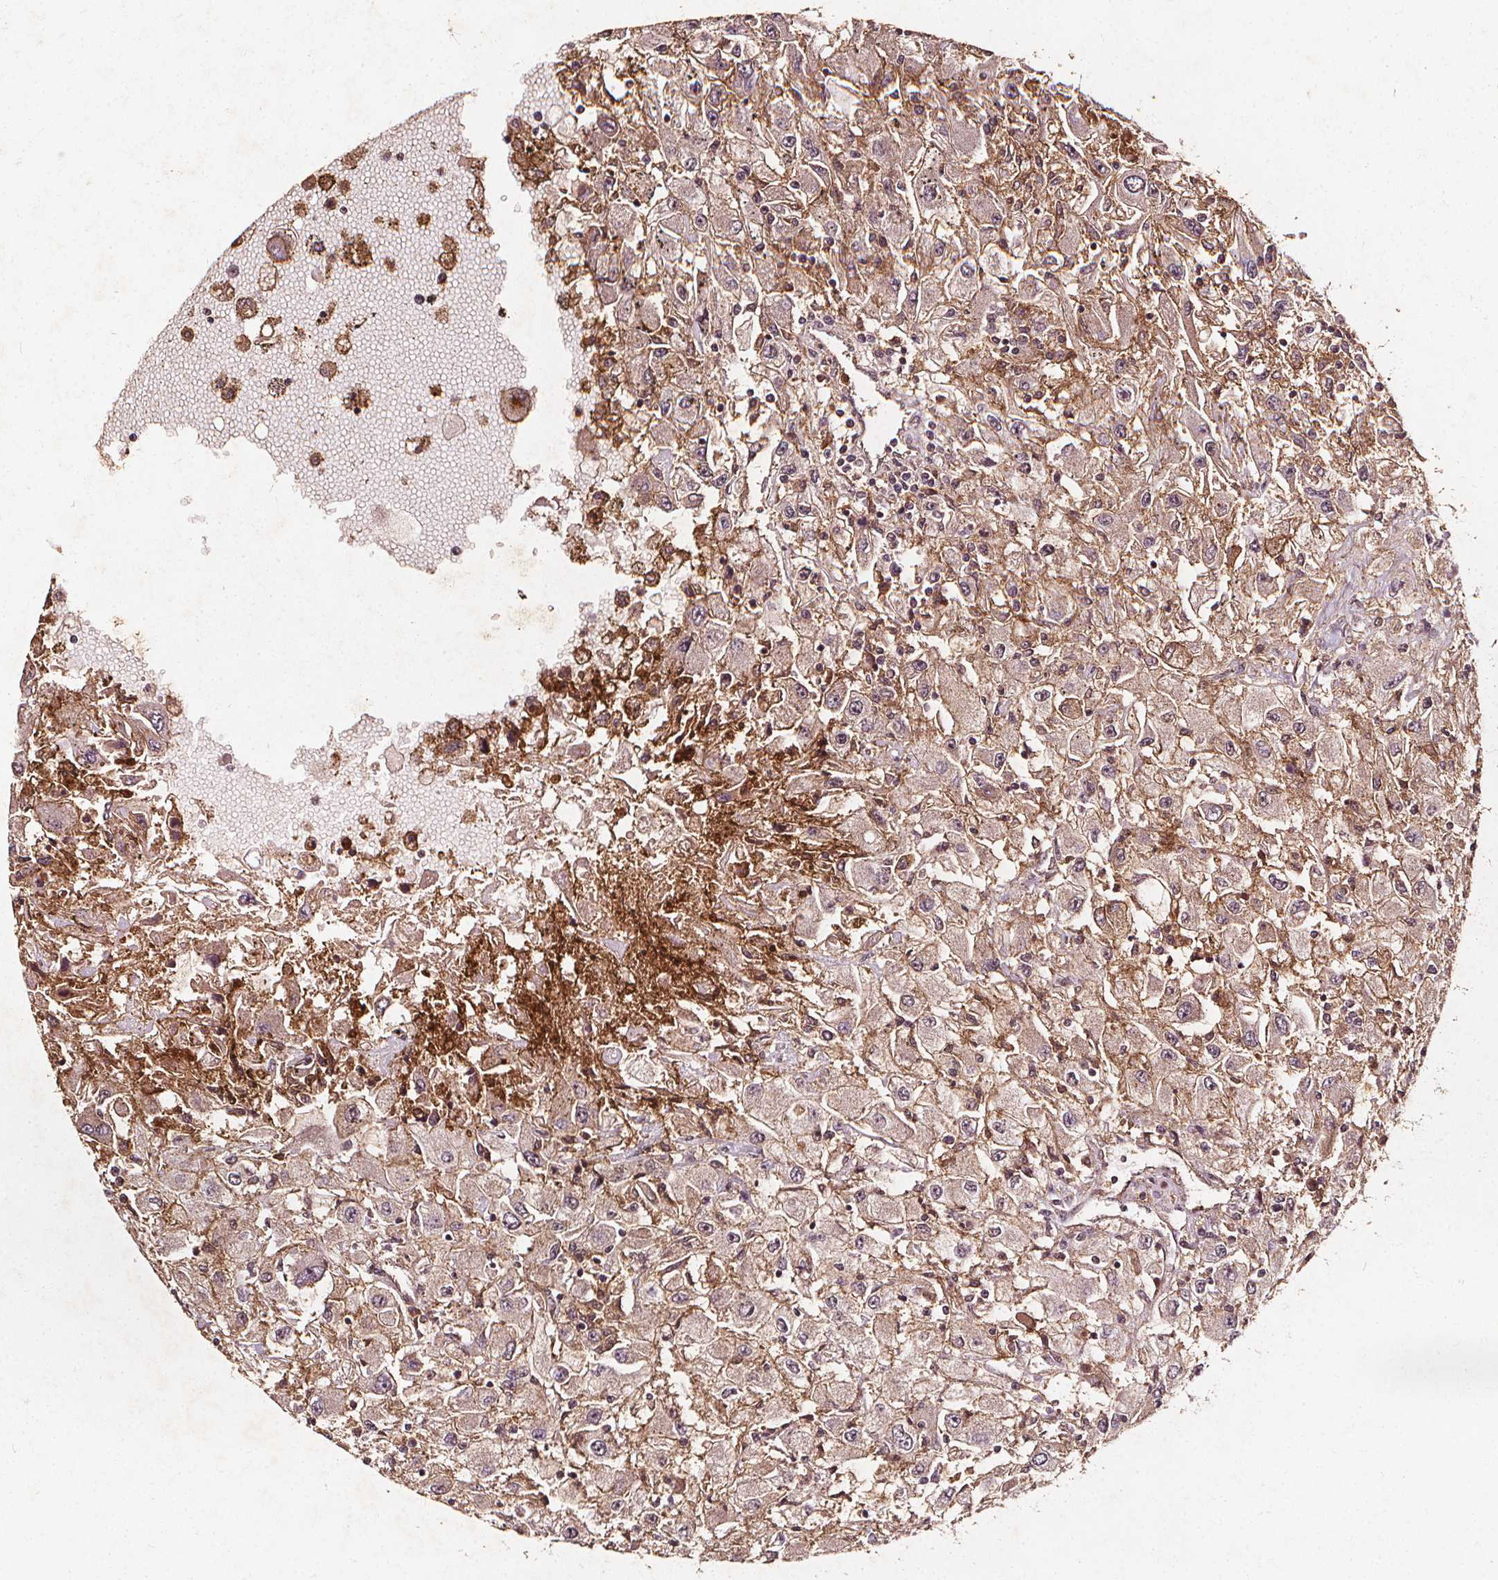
{"staining": {"intensity": "weak", "quantity": "25%-75%", "location": "cytoplasmic/membranous"}, "tissue": "renal cancer", "cell_type": "Tumor cells", "image_type": "cancer", "snomed": [{"axis": "morphology", "description": "Adenocarcinoma, NOS"}, {"axis": "topography", "description": "Kidney"}], "caption": "Immunohistochemistry of renal cancer (adenocarcinoma) demonstrates low levels of weak cytoplasmic/membranous staining in about 25%-75% of tumor cells.", "gene": "ABCA1", "patient": {"sex": "female", "age": 67}}